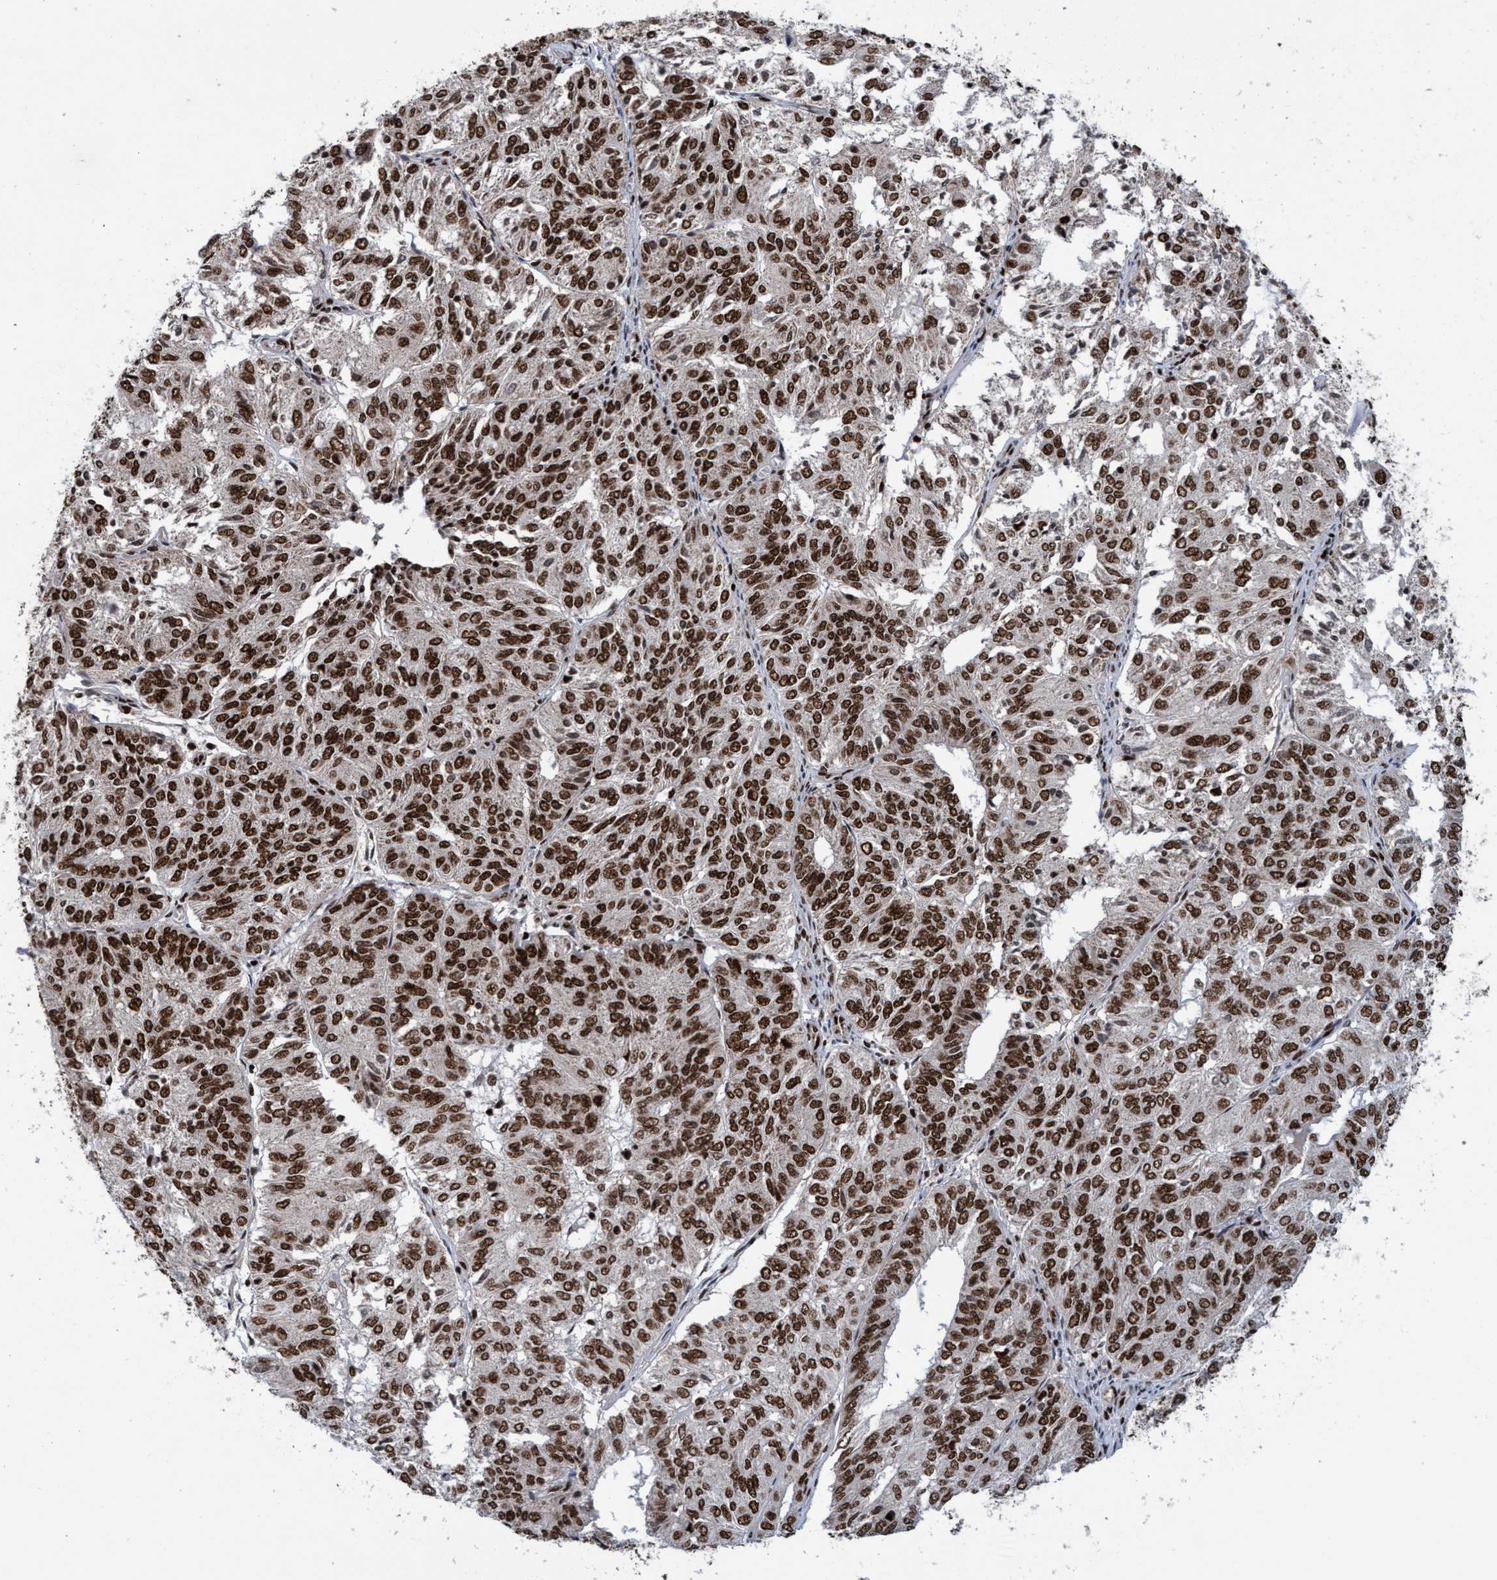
{"staining": {"intensity": "strong", "quantity": ">75%", "location": "nuclear"}, "tissue": "endometrial cancer", "cell_type": "Tumor cells", "image_type": "cancer", "snomed": [{"axis": "morphology", "description": "Adenocarcinoma, NOS"}, {"axis": "topography", "description": "Uterus"}], "caption": "Endometrial cancer (adenocarcinoma) tissue displays strong nuclear positivity in about >75% of tumor cells Nuclei are stained in blue.", "gene": "TOPBP1", "patient": {"sex": "female", "age": 60}}